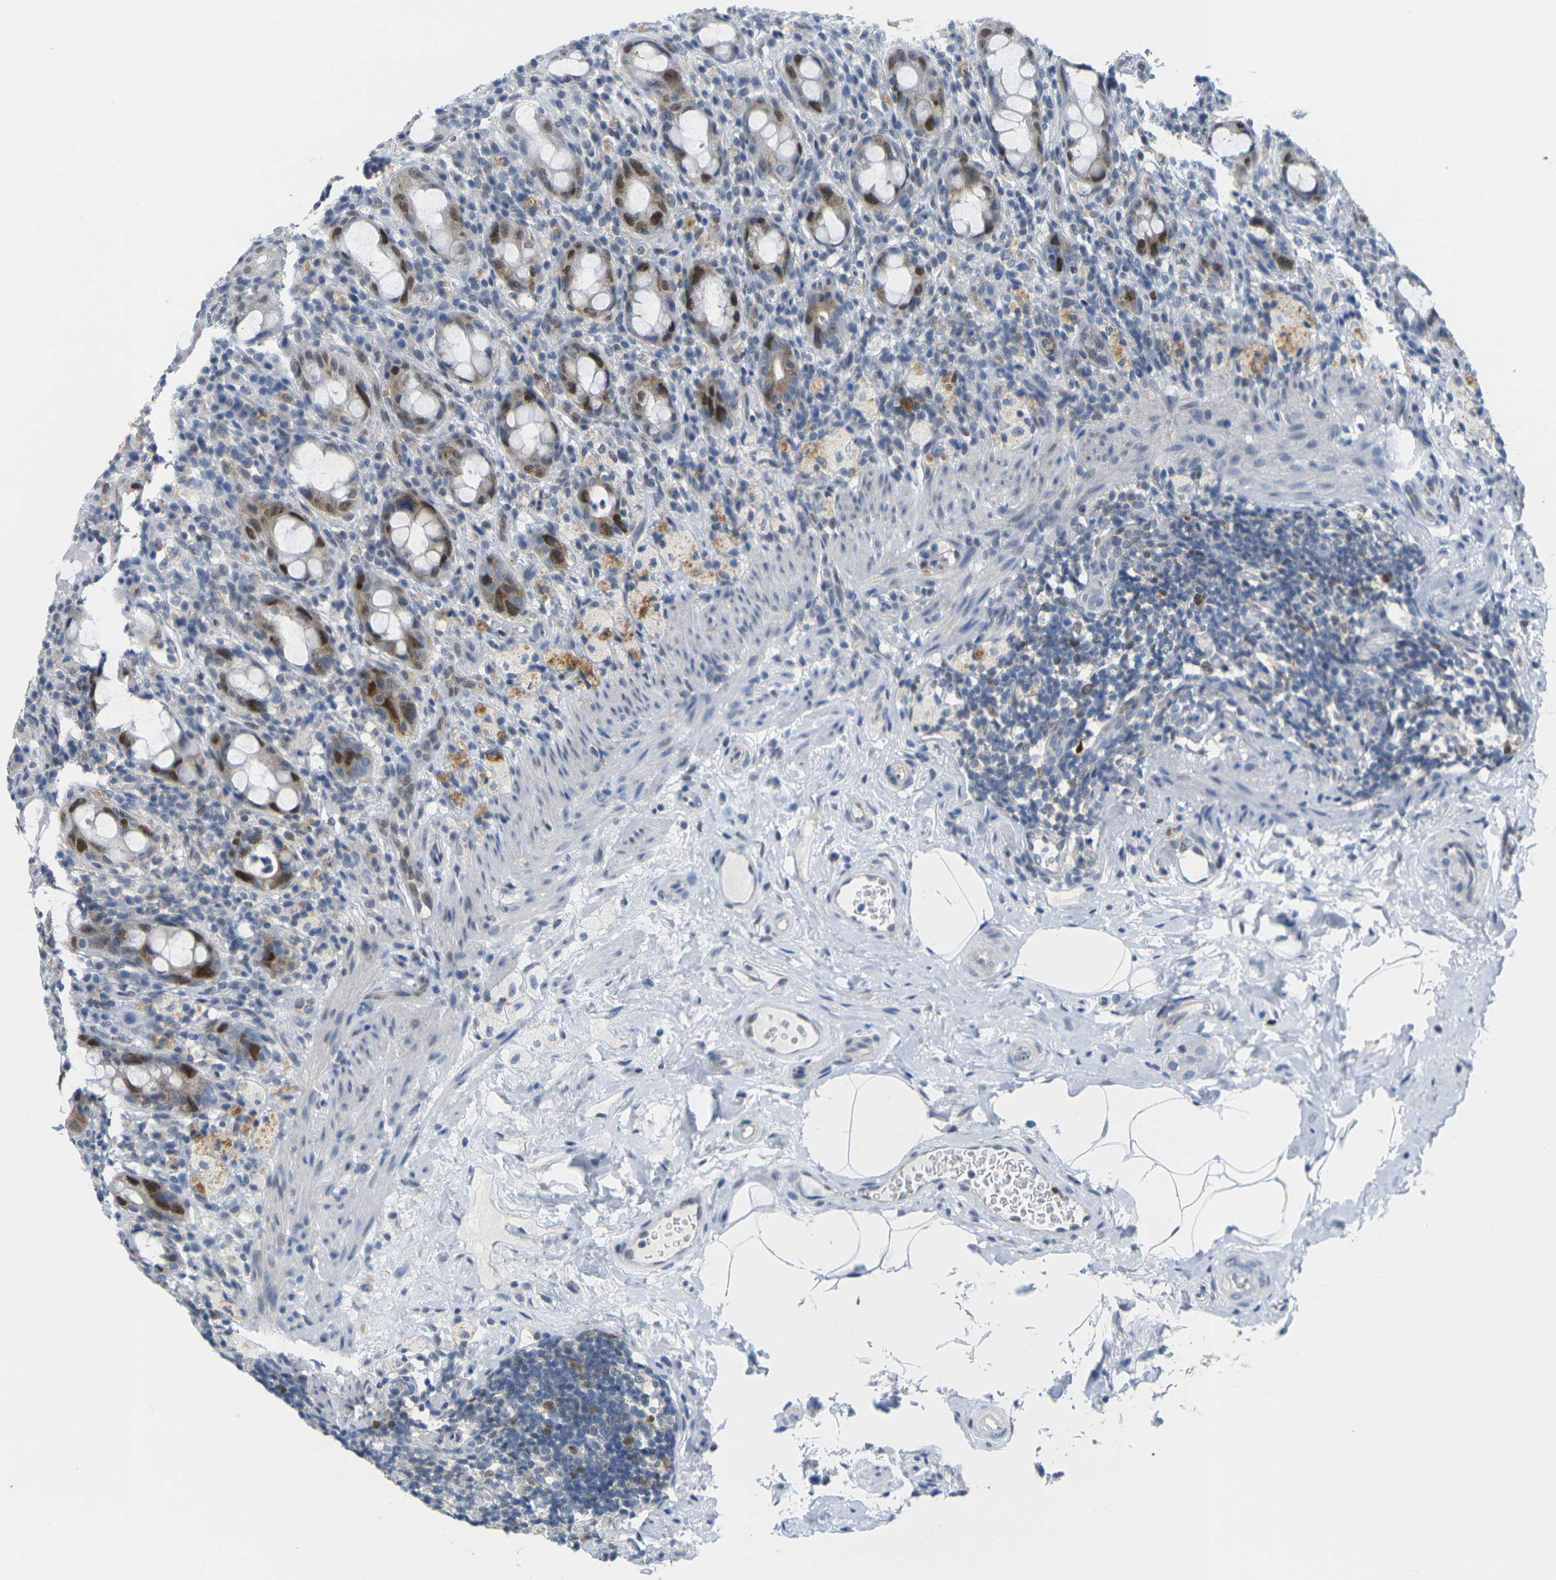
{"staining": {"intensity": "strong", "quantity": "<25%", "location": "cytoplasmic/membranous,nuclear"}, "tissue": "rectum", "cell_type": "Glandular cells", "image_type": "normal", "snomed": [{"axis": "morphology", "description": "Normal tissue, NOS"}, {"axis": "topography", "description": "Rectum"}], "caption": "IHC histopathology image of normal human rectum stained for a protein (brown), which displays medium levels of strong cytoplasmic/membranous,nuclear staining in about <25% of glandular cells.", "gene": "CDK2", "patient": {"sex": "male", "age": 44}}